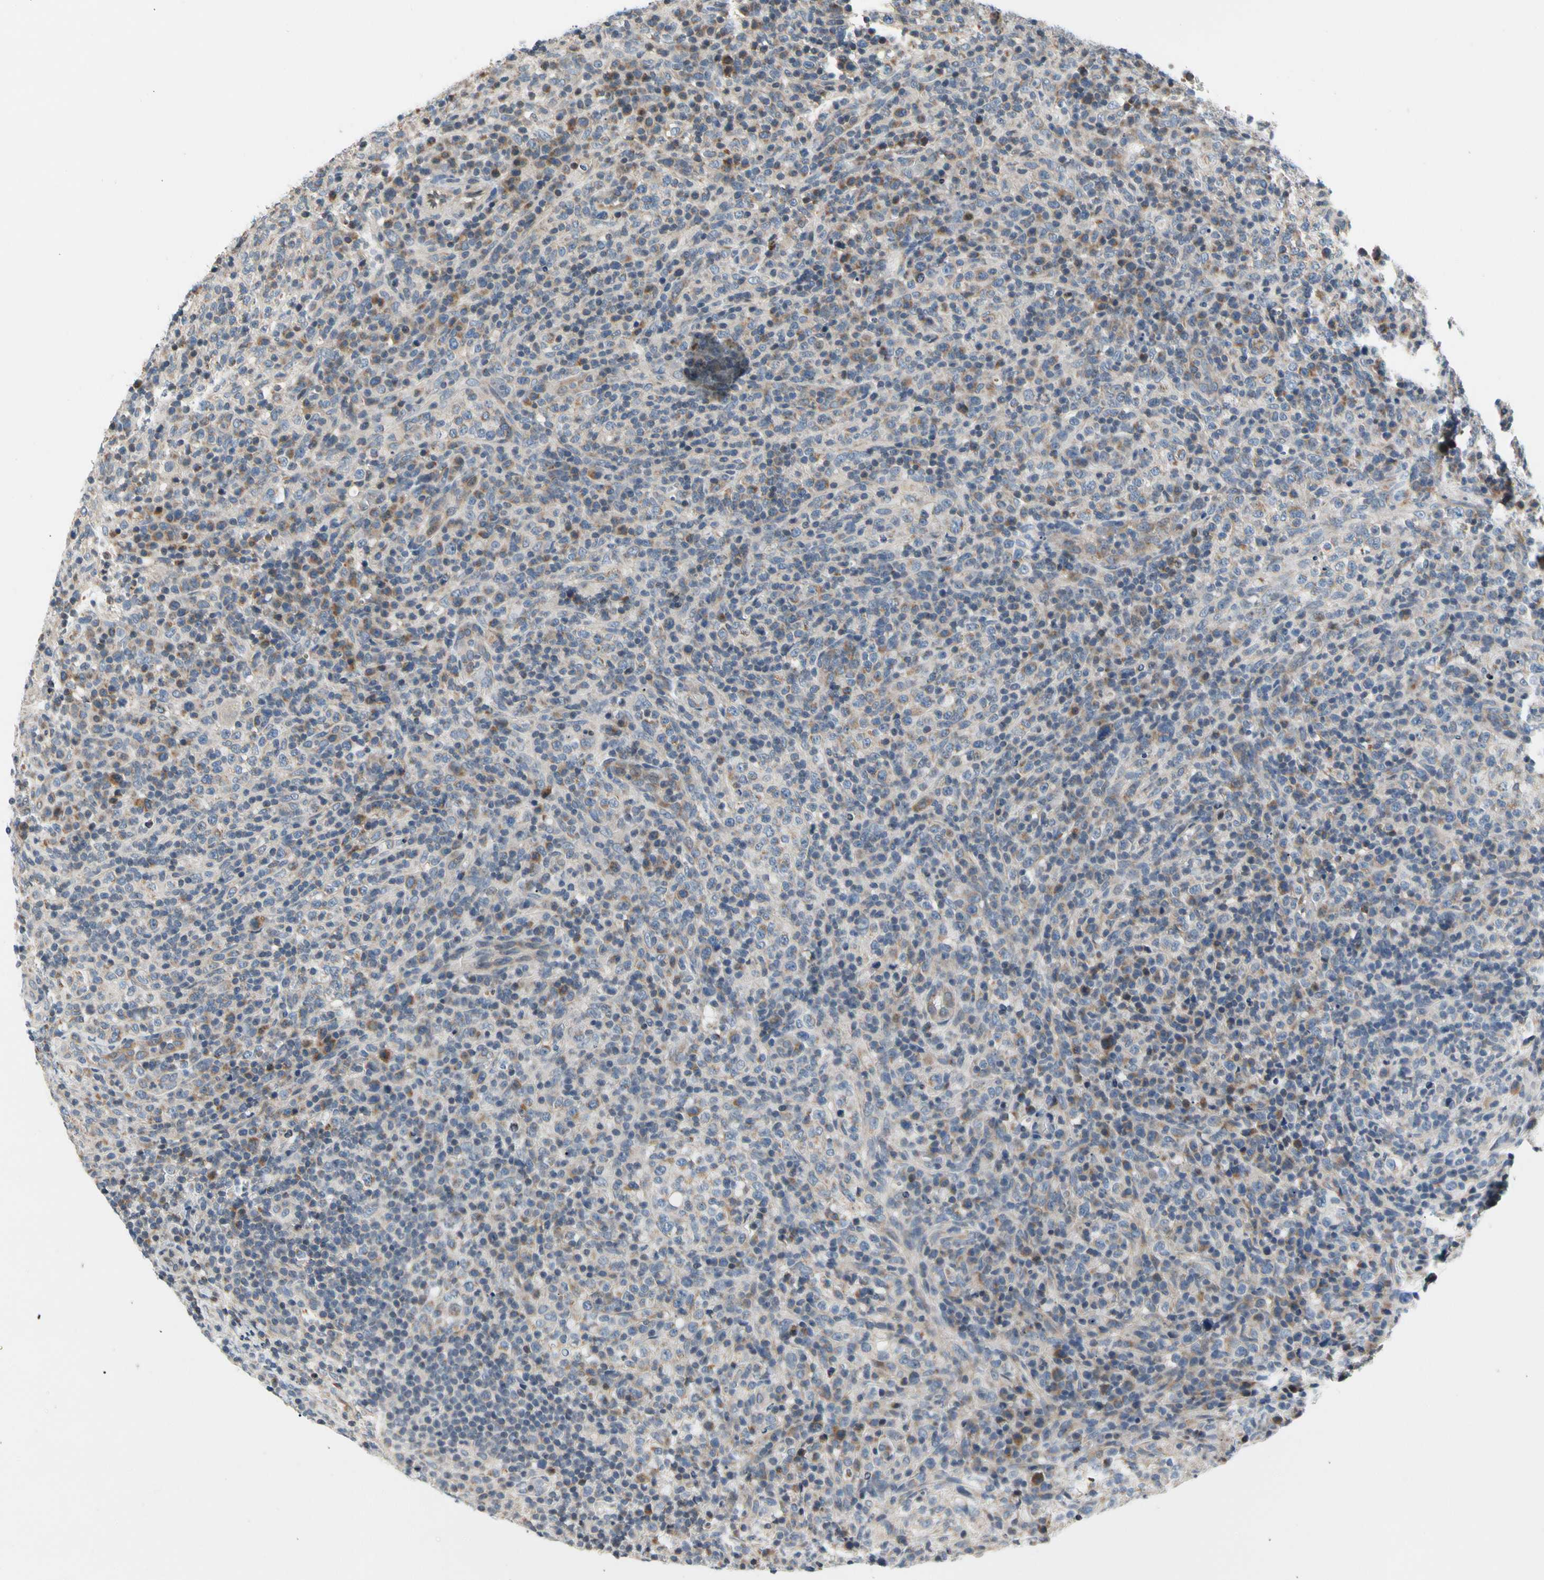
{"staining": {"intensity": "negative", "quantity": "none", "location": "none"}, "tissue": "lymphoma", "cell_type": "Tumor cells", "image_type": "cancer", "snomed": [{"axis": "morphology", "description": "Malignant lymphoma, non-Hodgkin's type, High grade"}, {"axis": "topography", "description": "Lymph node"}], "caption": "Immunohistochemistry (IHC) of human lymphoma displays no staining in tumor cells.", "gene": "SOX30", "patient": {"sex": "female", "age": 76}}